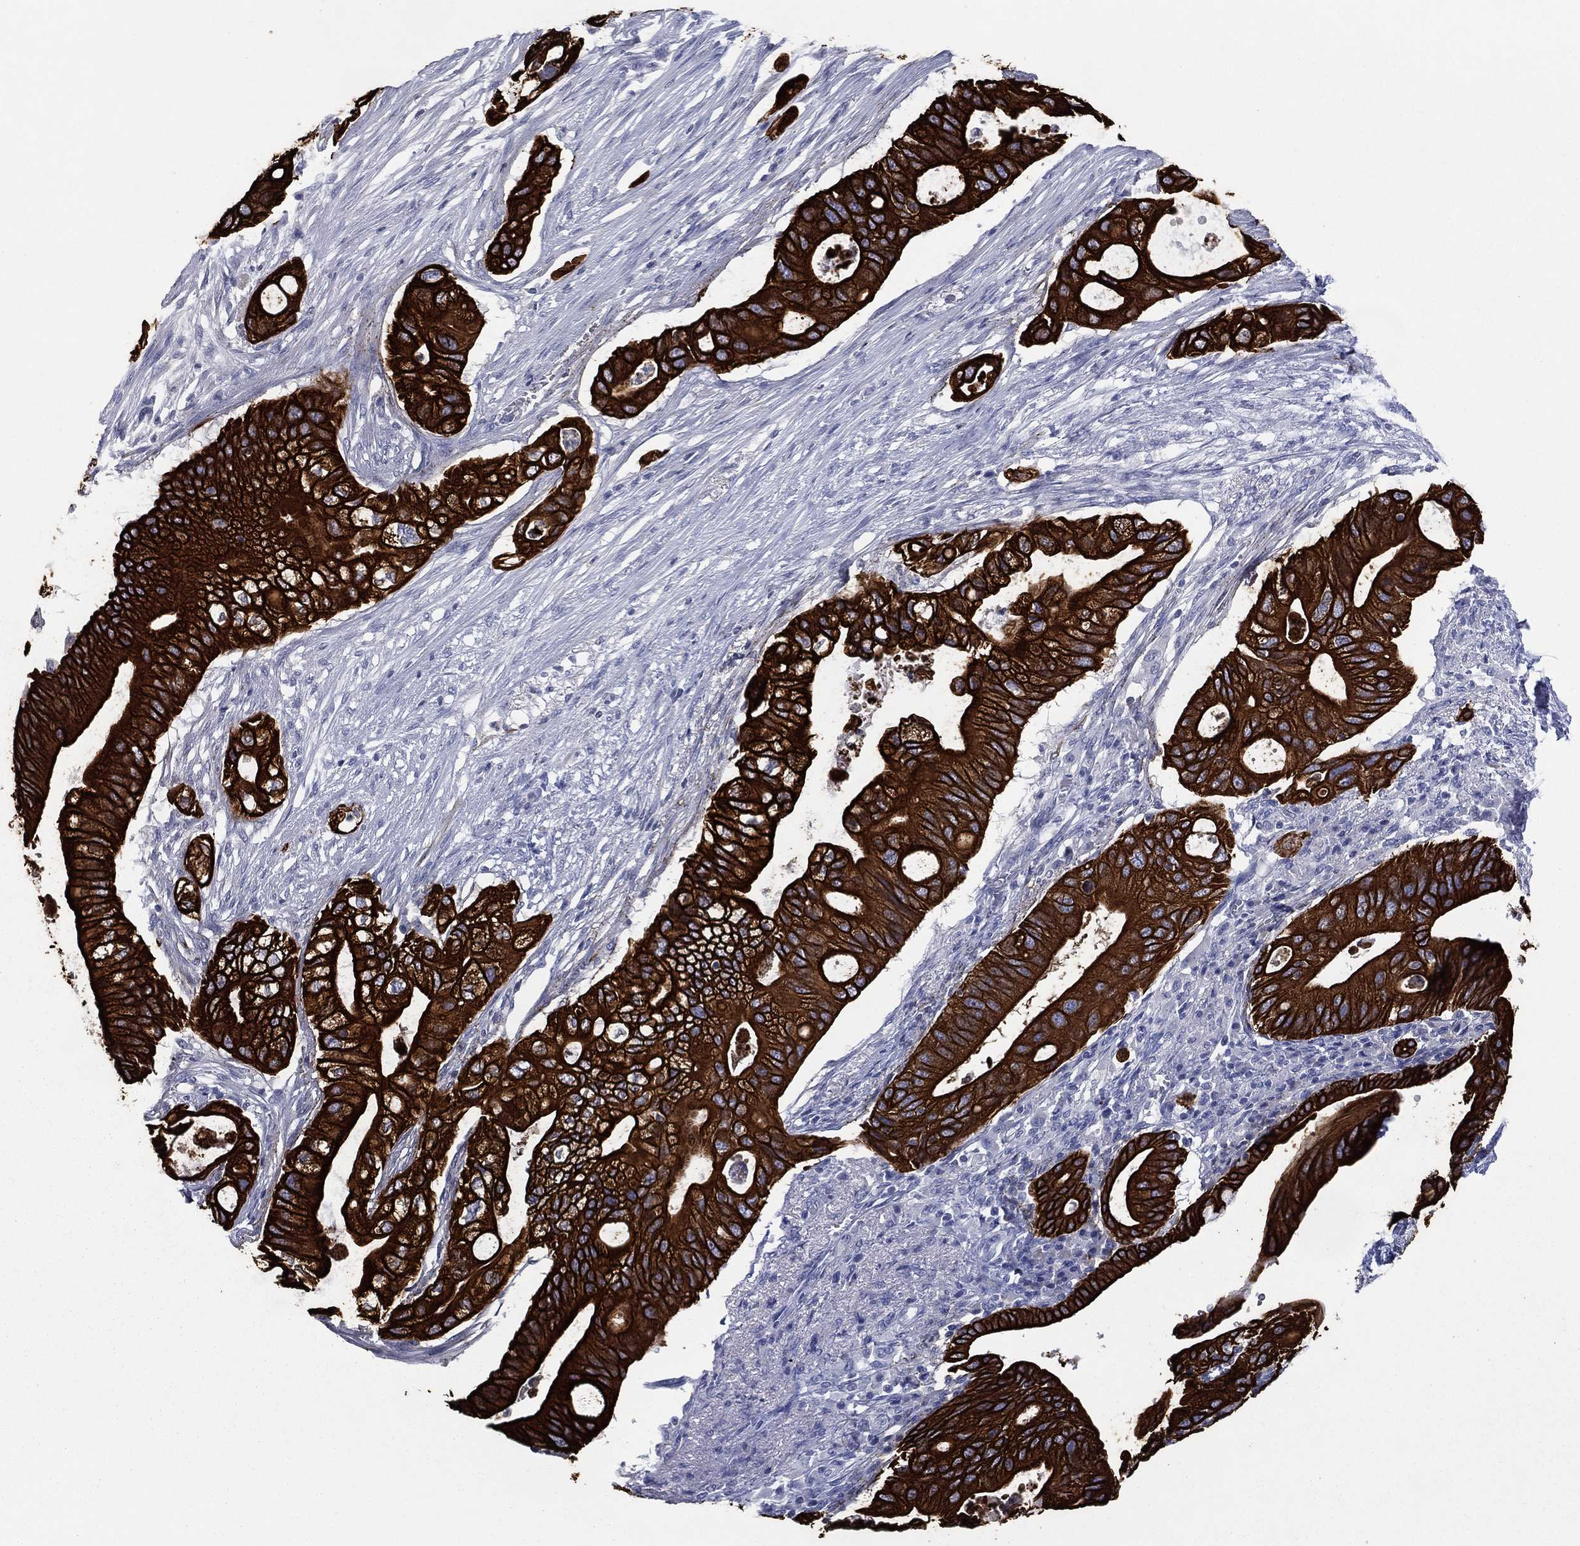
{"staining": {"intensity": "strong", "quantity": ">75%", "location": "cytoplasmic/membranous"}, "tissue": "pancreatic cancer", "cell_type": "Tumor cells", "image_type": "cancer", "snomed": [{"axis": "morphology", "description": "Adenocarcinoma, NOS"}, {"axis": "topography", "description": "Pancreas"}], "caption": "A micrograph of human adenocarcinoma (pancreatic) stained for a protein demonstrates strong cytoplasmic/membranous brown staining in tumor cells.", "gene": "KRT7", "patient": {"sex": "female", "age": 72}}